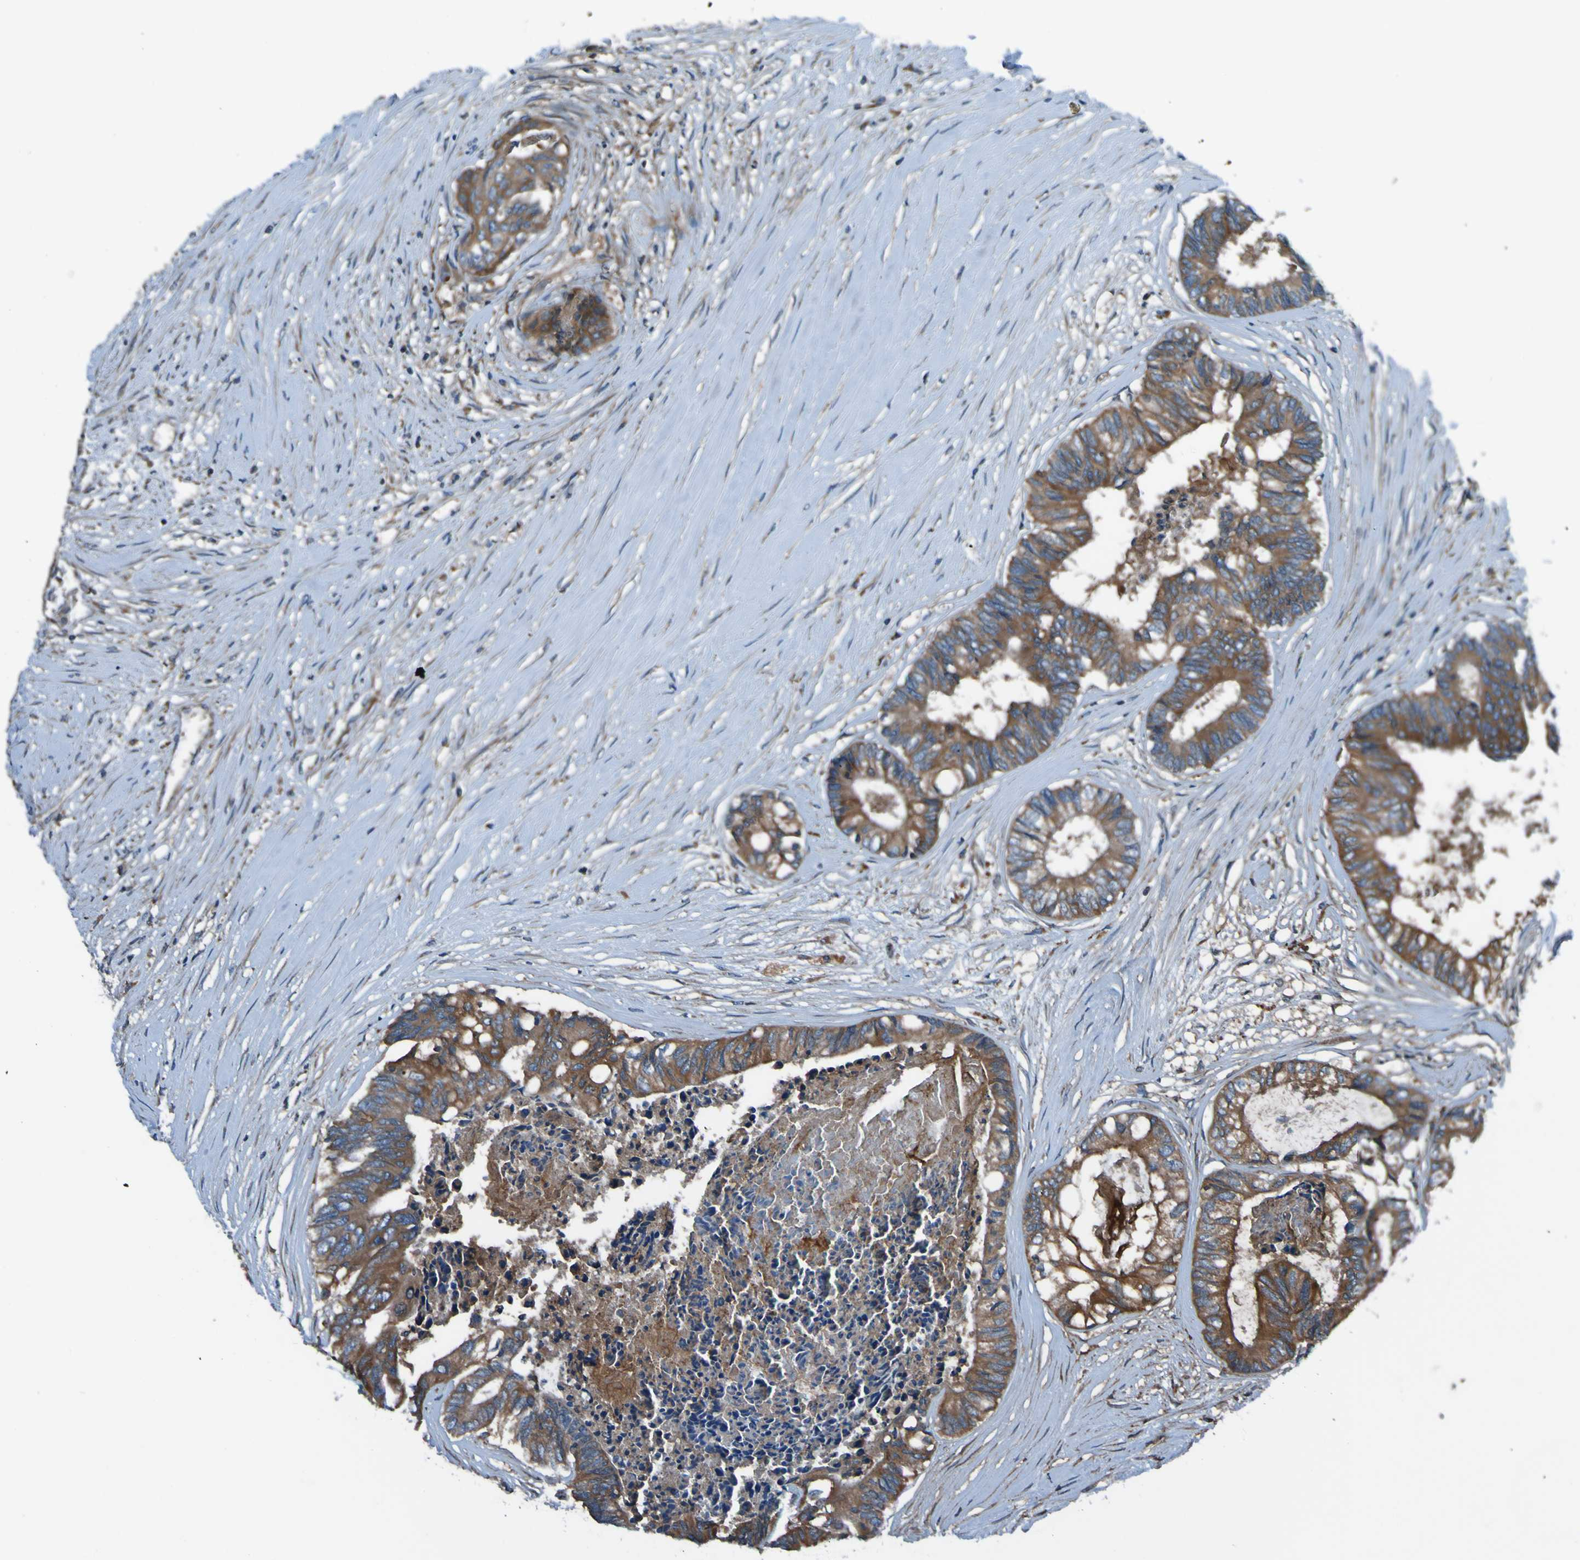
{"staining": {"intensity": "moderate", "quantity": ">75%", "location": "cytoplasmic/membranous"}, "tissue": "colorectal cancer", "cell_type": "Tumor cells", "image_type": "cancer", "snomed": [{"axis": "morphology", "description": "Adenocarcinoma, NOS"}, {"axis": "topography", "description": "Rectum"}], "caption": "High-magnification brightfield microscopy of adenocarcinoma (colorectal) stained with DAB (3,3'-diaminobenzidine) (brown) and counterstained with hematoxylin (blue). tumor cells exhibit moderate cytoplasmic/membranous expression is identified in approximately>75% of cells.", "gene": "RAB5B", "patient": {"sex": "male", "age": 63}}